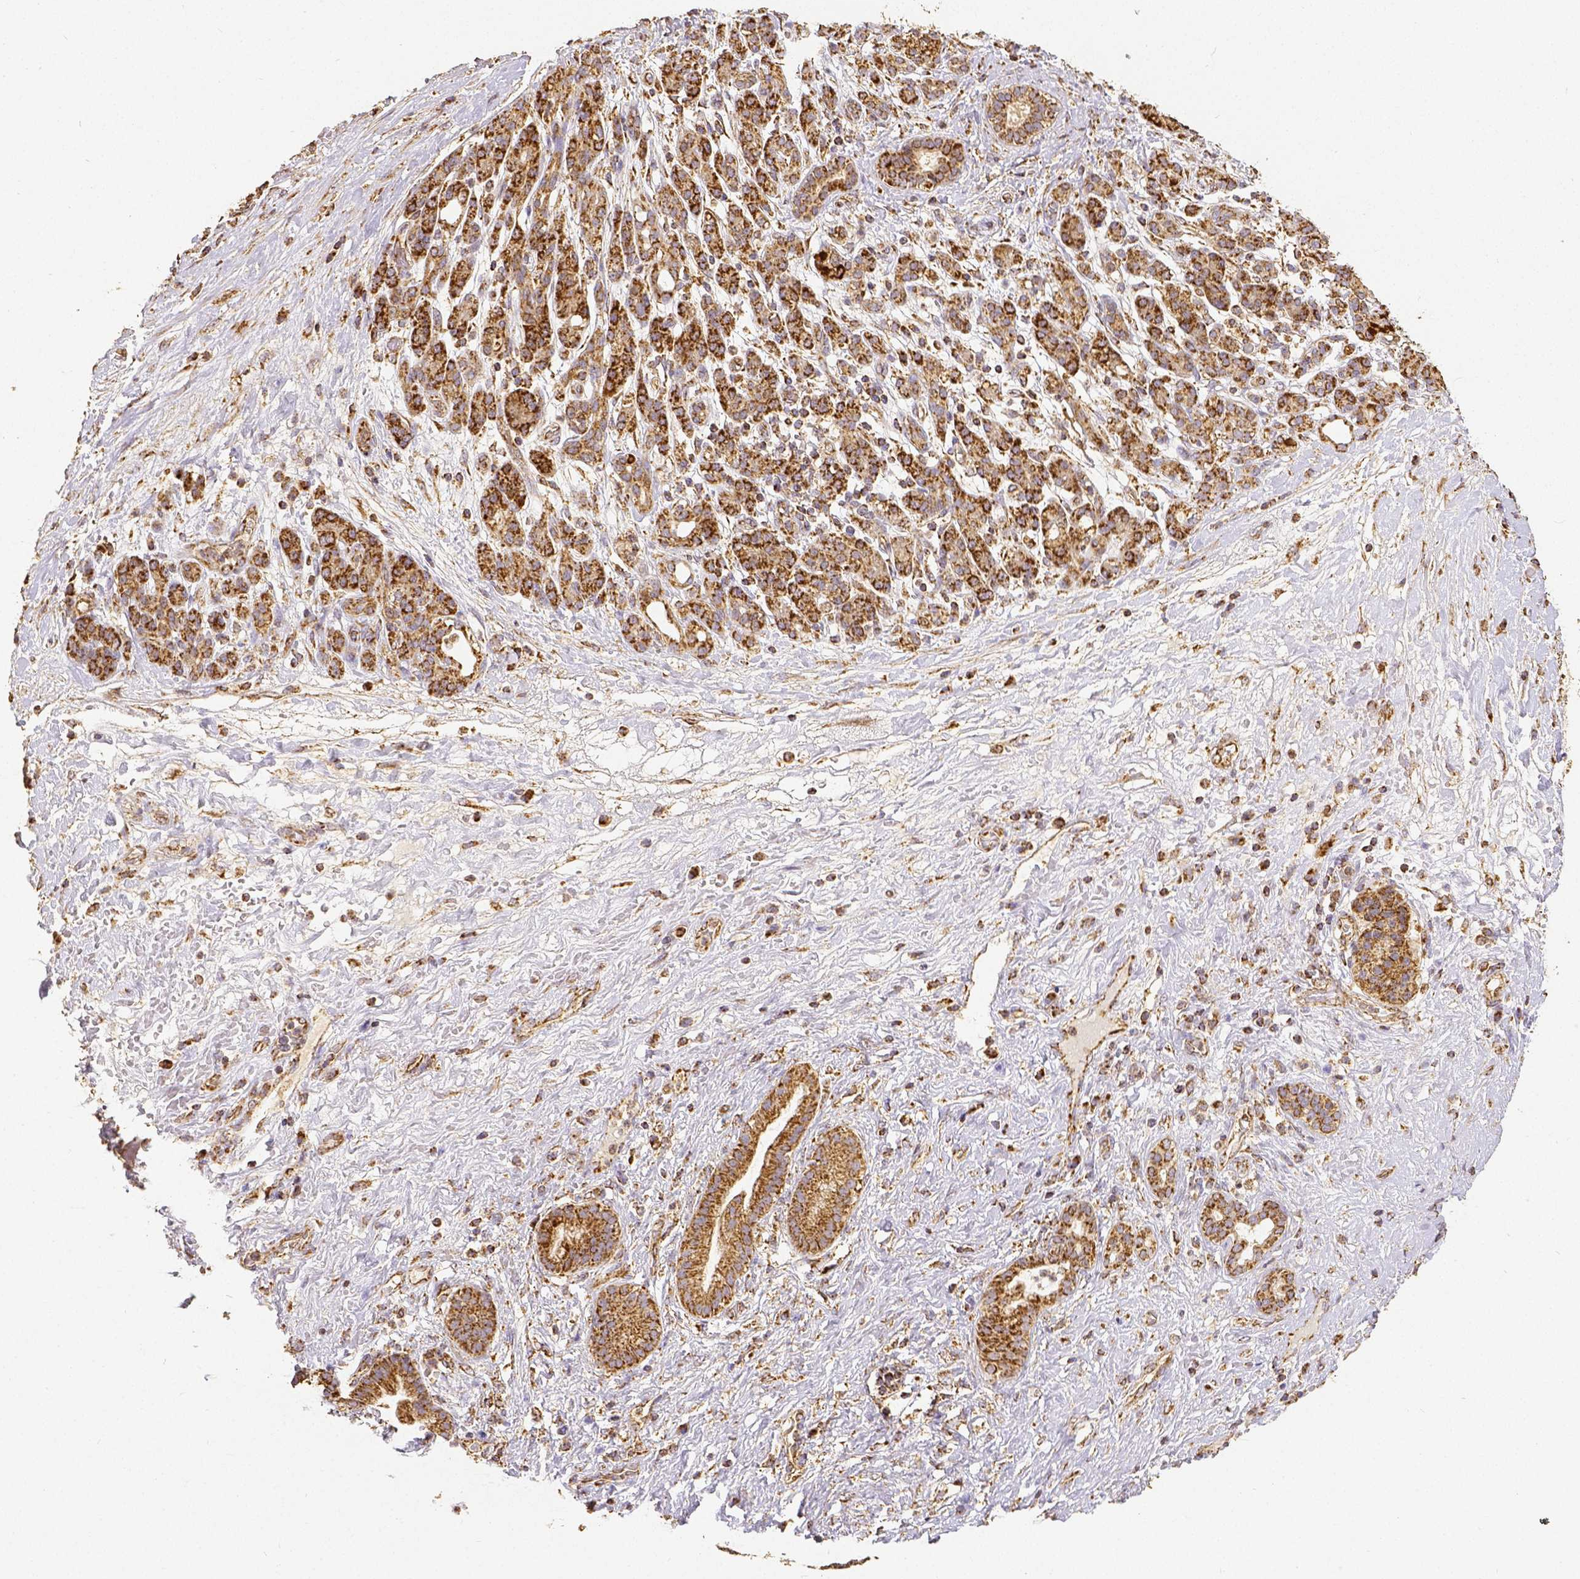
{"staining": {"intensity": "strong", "quantity": ">75%", "location": "cytoplasmic/membranous"}, "tissue": "pancreatic cancer", "cell_type": "Tumor cells", "image_type": "cancer", "snomed": [{"axis": "morphology", "description": "Adenocarcinoma, NOS"}, {"axis": "topography", "description": "Pancreas"}], "caption": "Adenocarcinoma (pancreatic) stained with immunohistochemistry exhibits strong cytoplasmic/membranous staining in about >75% of tumor cells.", "gene": "SDHB", "patient": {"sex": "male", "age": 44}}